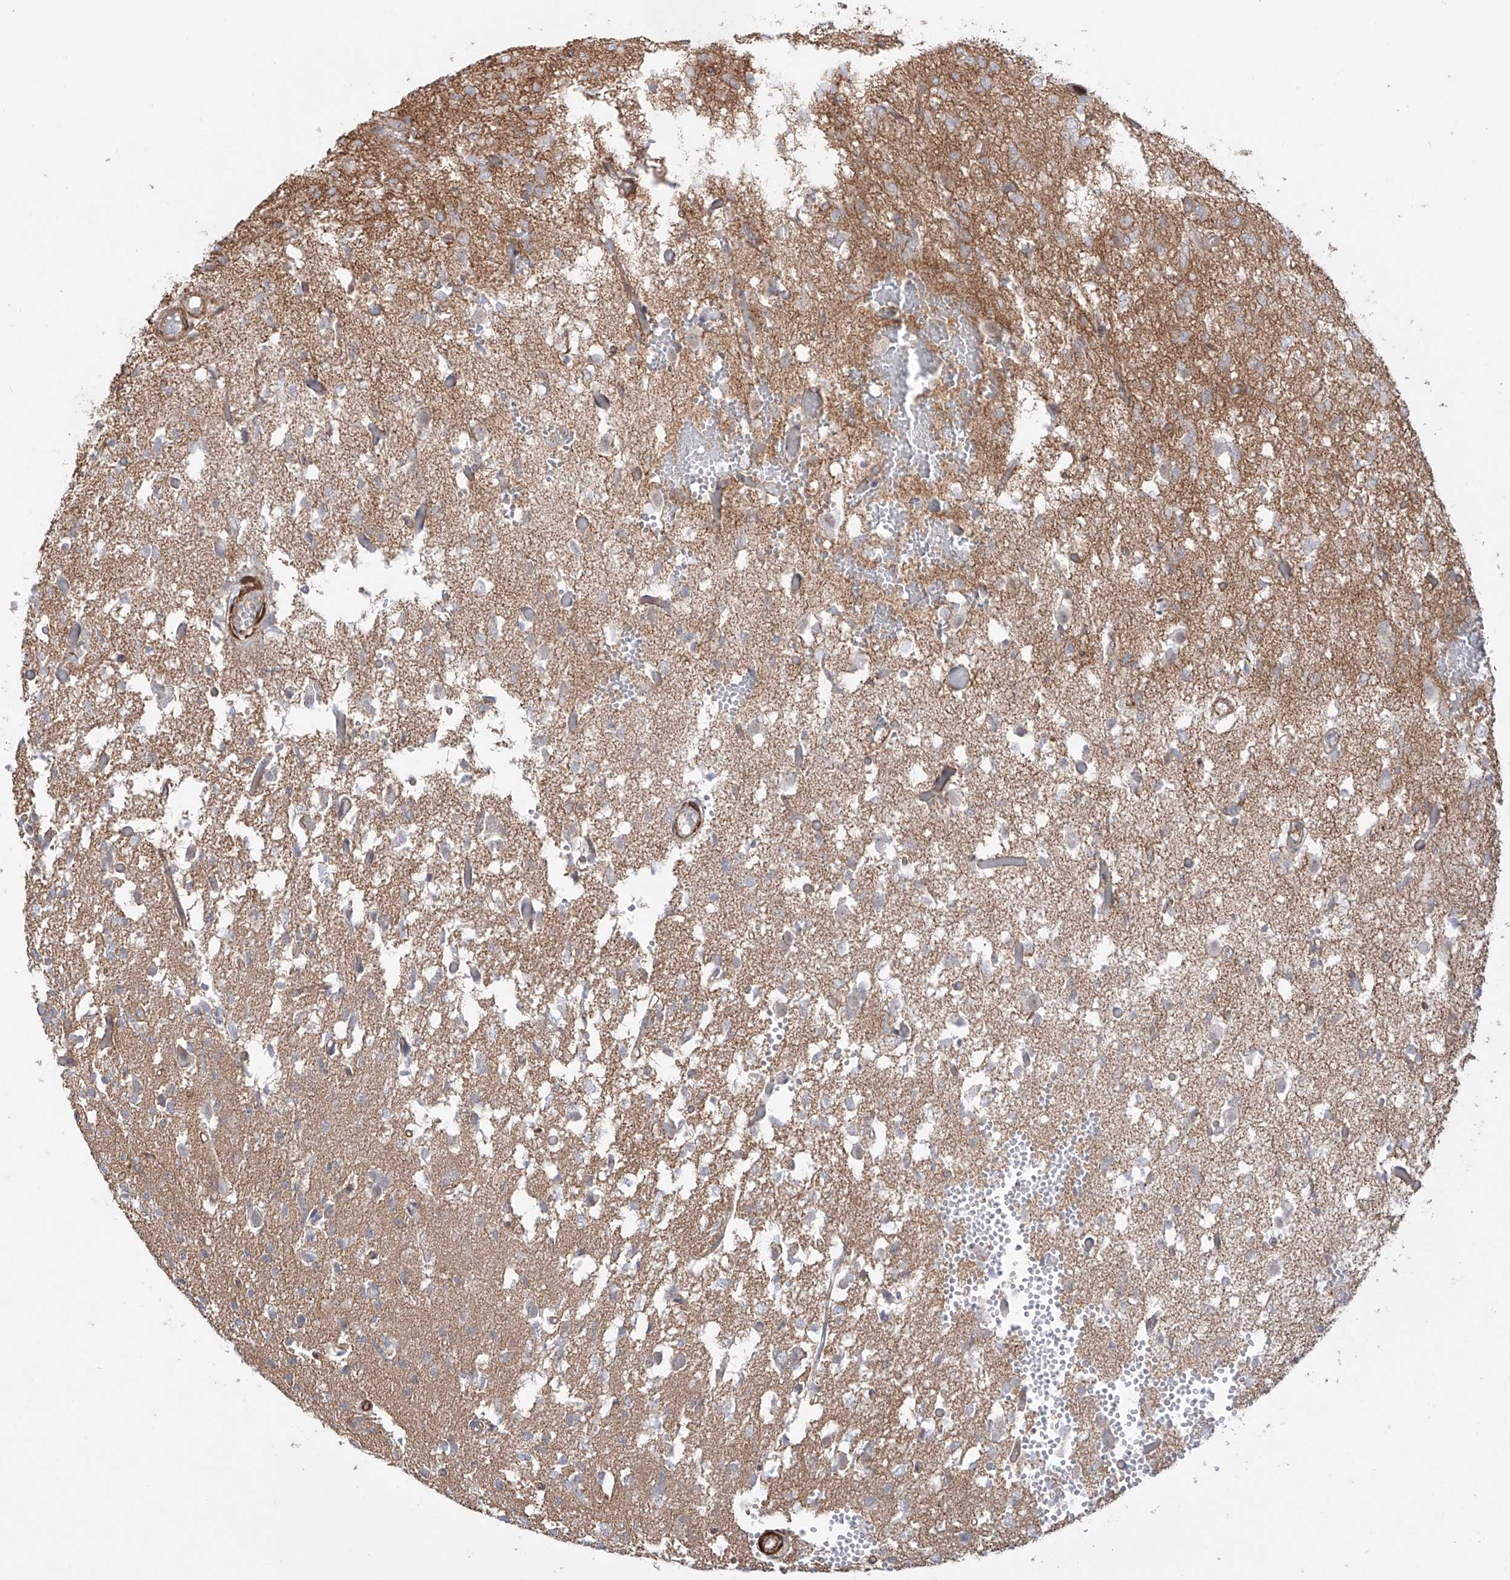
{"staining": {"intensity": "negative", "quantity": "none", "location": "none"}, "tissue": "glioma", "cell_type": "Tumor cells", "image_type": "cancer", "snomed": [{"axis": "morphology", "description": "Glioma, malignant, High grade"}, {"axis": "topography", "description": "Brain"}], "caption": "An IHC image of malignant high-grade glioma is shown. There is no staining in tumor cells of malignant high-grade glioma.", "gene": "ZNF180", "patient": {"sex": "female", "age": 59}}